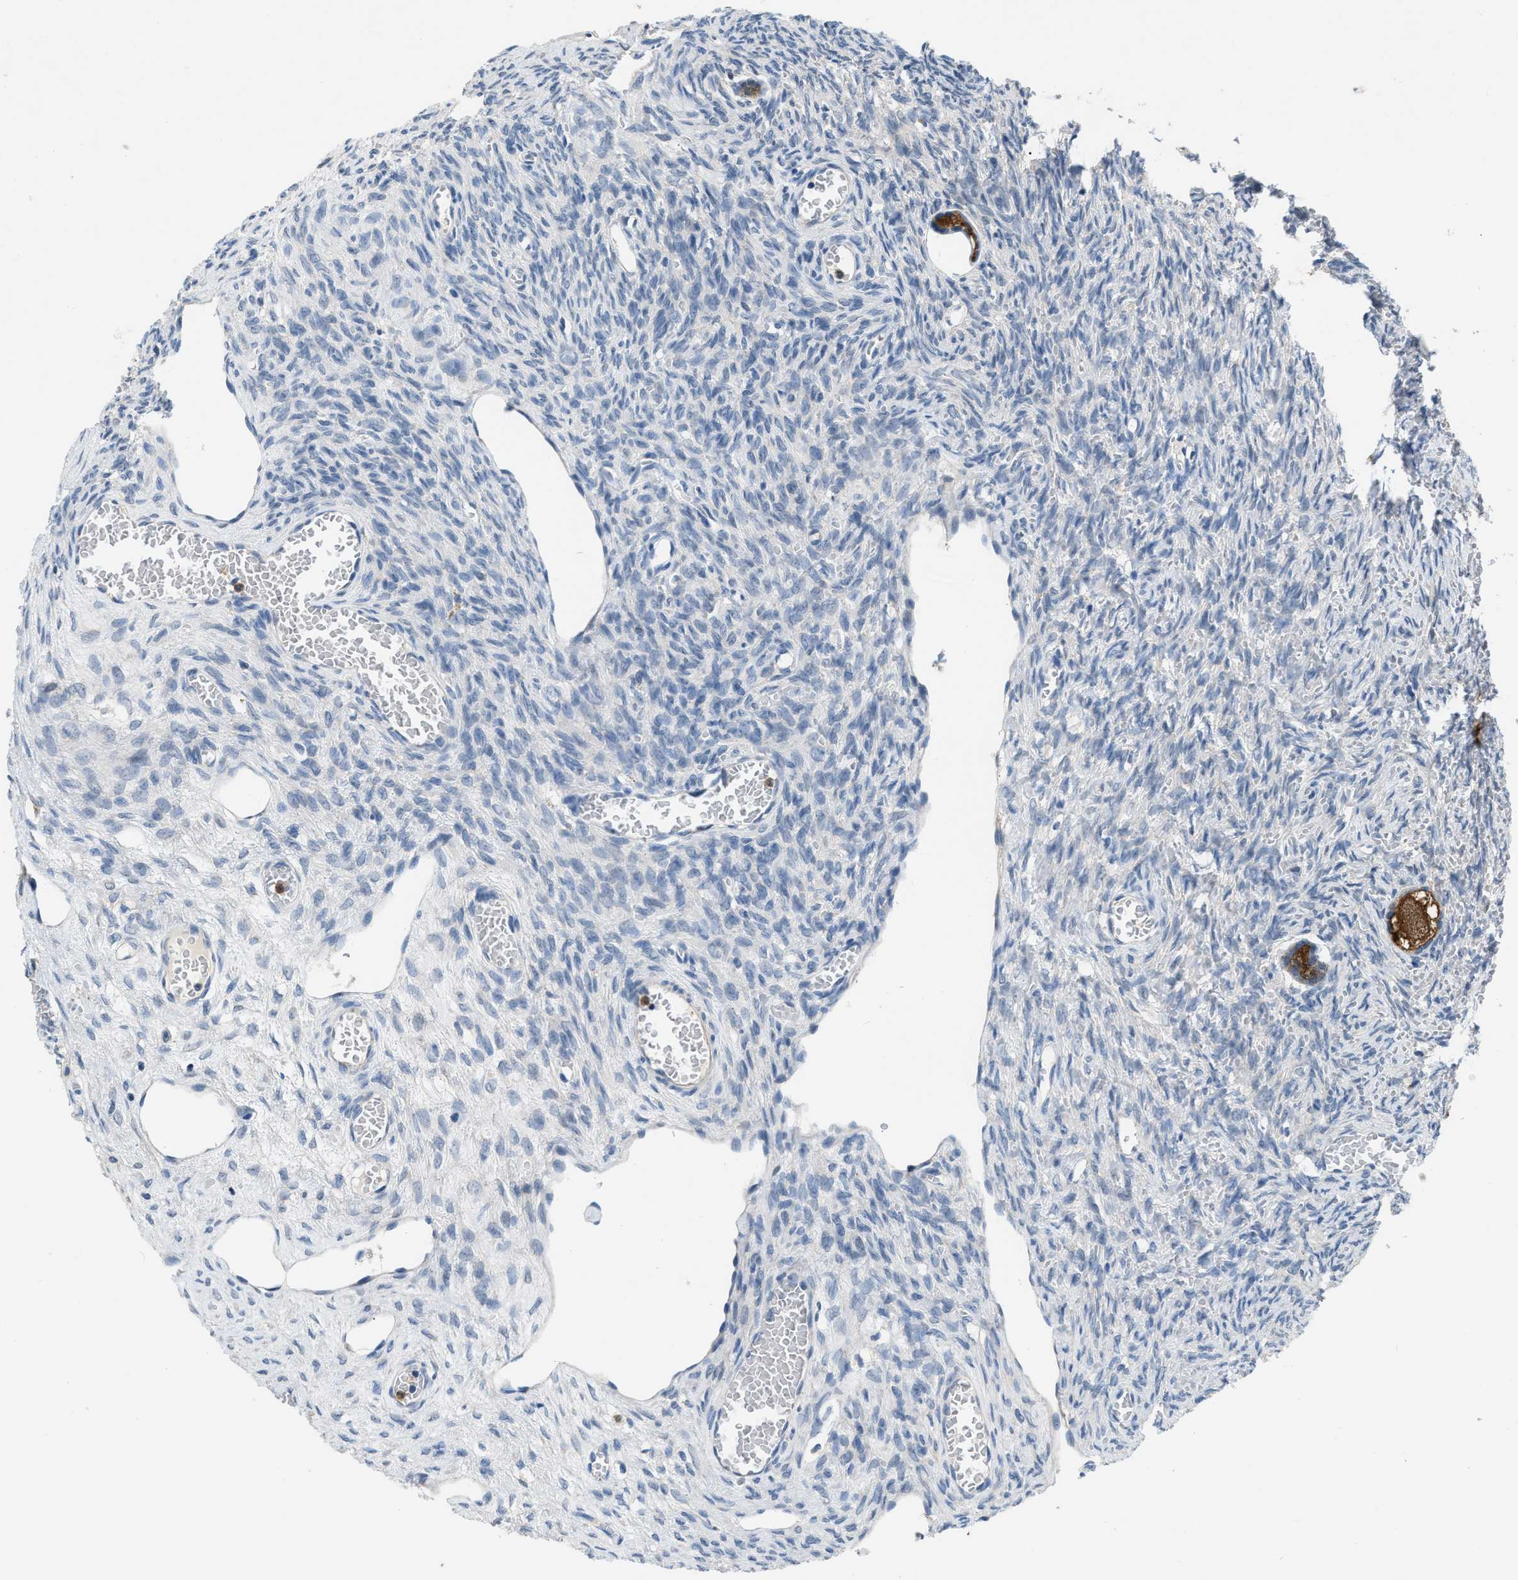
{"staining": {"intensity": "strong", "quantity": "25%-75%", "location": "cytoplasmic/membranous"}, "tissue": "ovary", "cell_type": "Follicle cells", "image_type": "normal", "snomed": [{"axis": "morphology", "description": "Normal tissue, NOS"}, {"axis": "topography", "description": "Ovary"}], "caption": "The immunohistochemical stain labels strong cytoplasmic/membranous expression in follicle cells of benign ovary.", "gene": "TOMM34", "patient": {"sex": "female", "age": 27}}